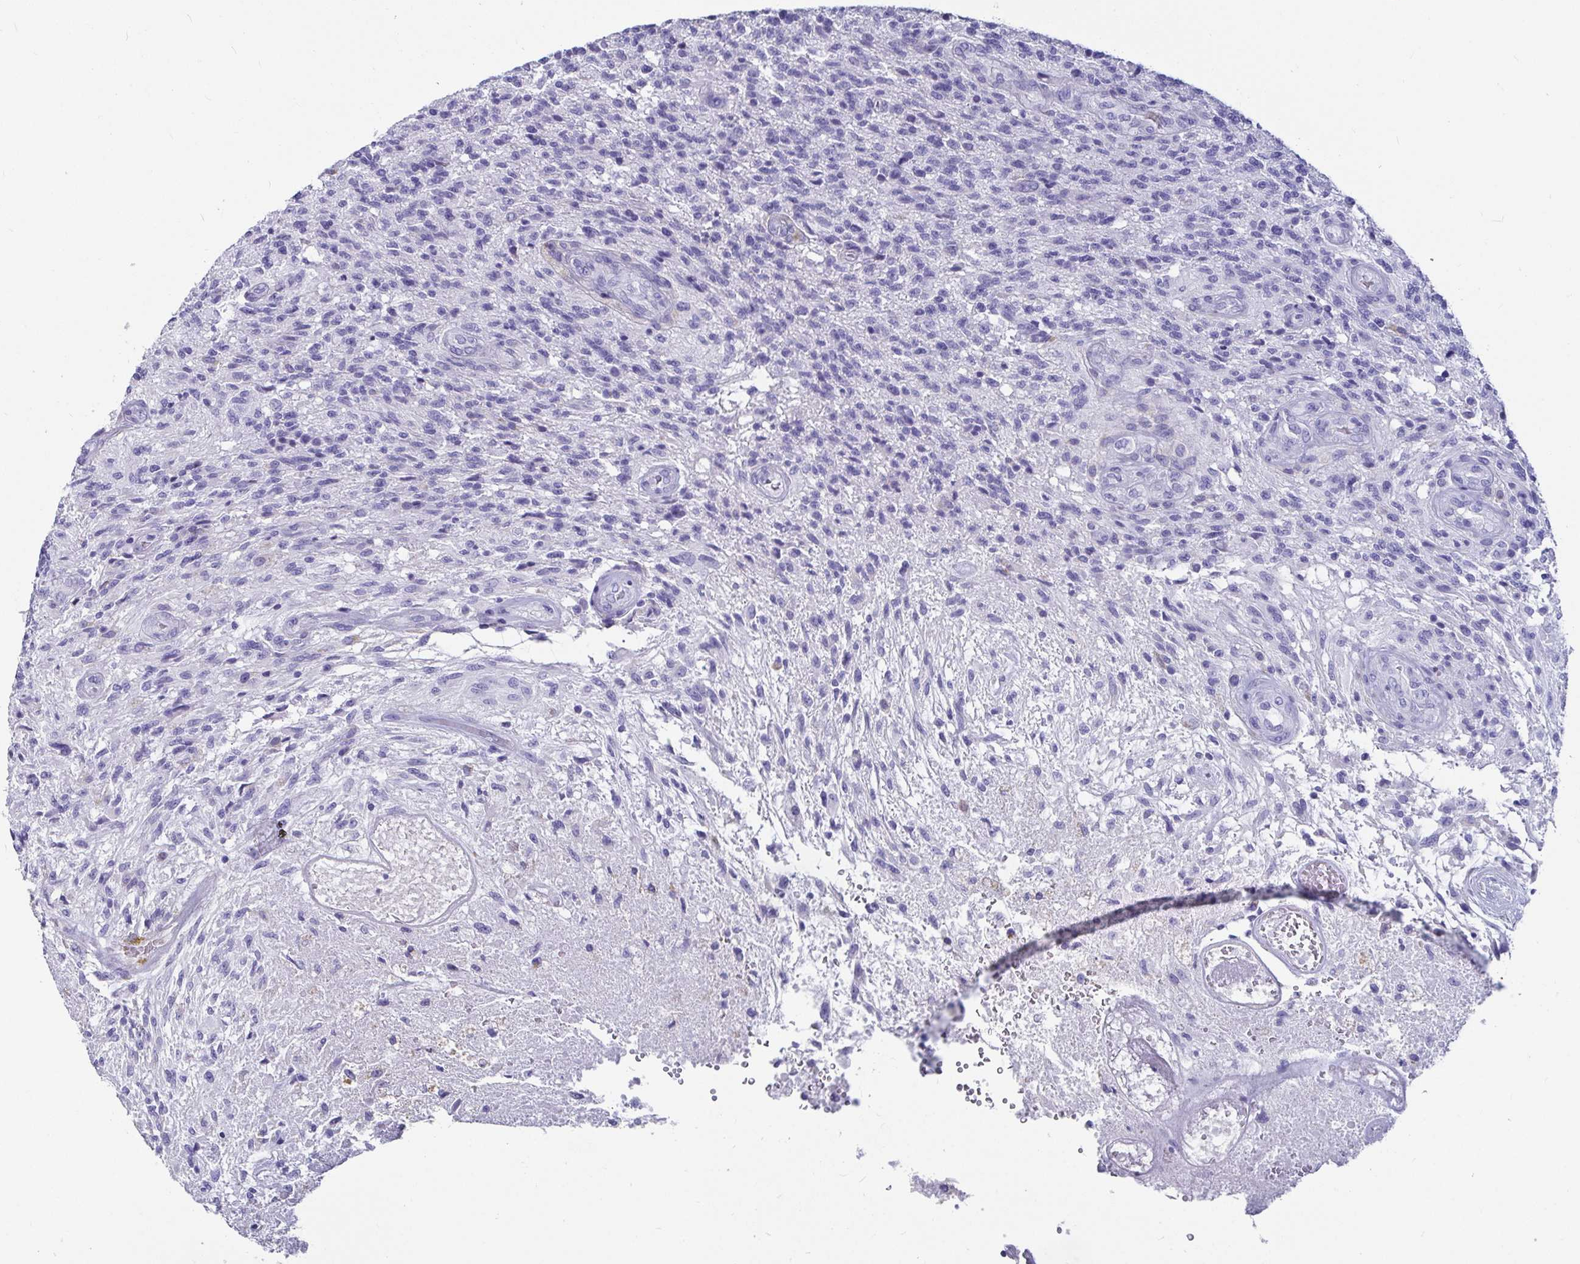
{"staining": {"intensity": "negative", "quantity": "none", "location": "none"}, "tissue": "glioma", "cell_type": "Tumor cells", "image_type": "cancer", "snomed": [{"axis": "morphology", "description": "Glioma, malignant, High grade"}, {"axis": "topography", "description": "Brain"}], "caption": "An immunohistochemistry (IHC) photomicrograph of malignant glioma (high-grade) is shown. There is no staining in tumor cells of malignant glioma (high-grade).", "gene": "ZPBP2", "patient": {"sex": "male", "age": 56}}